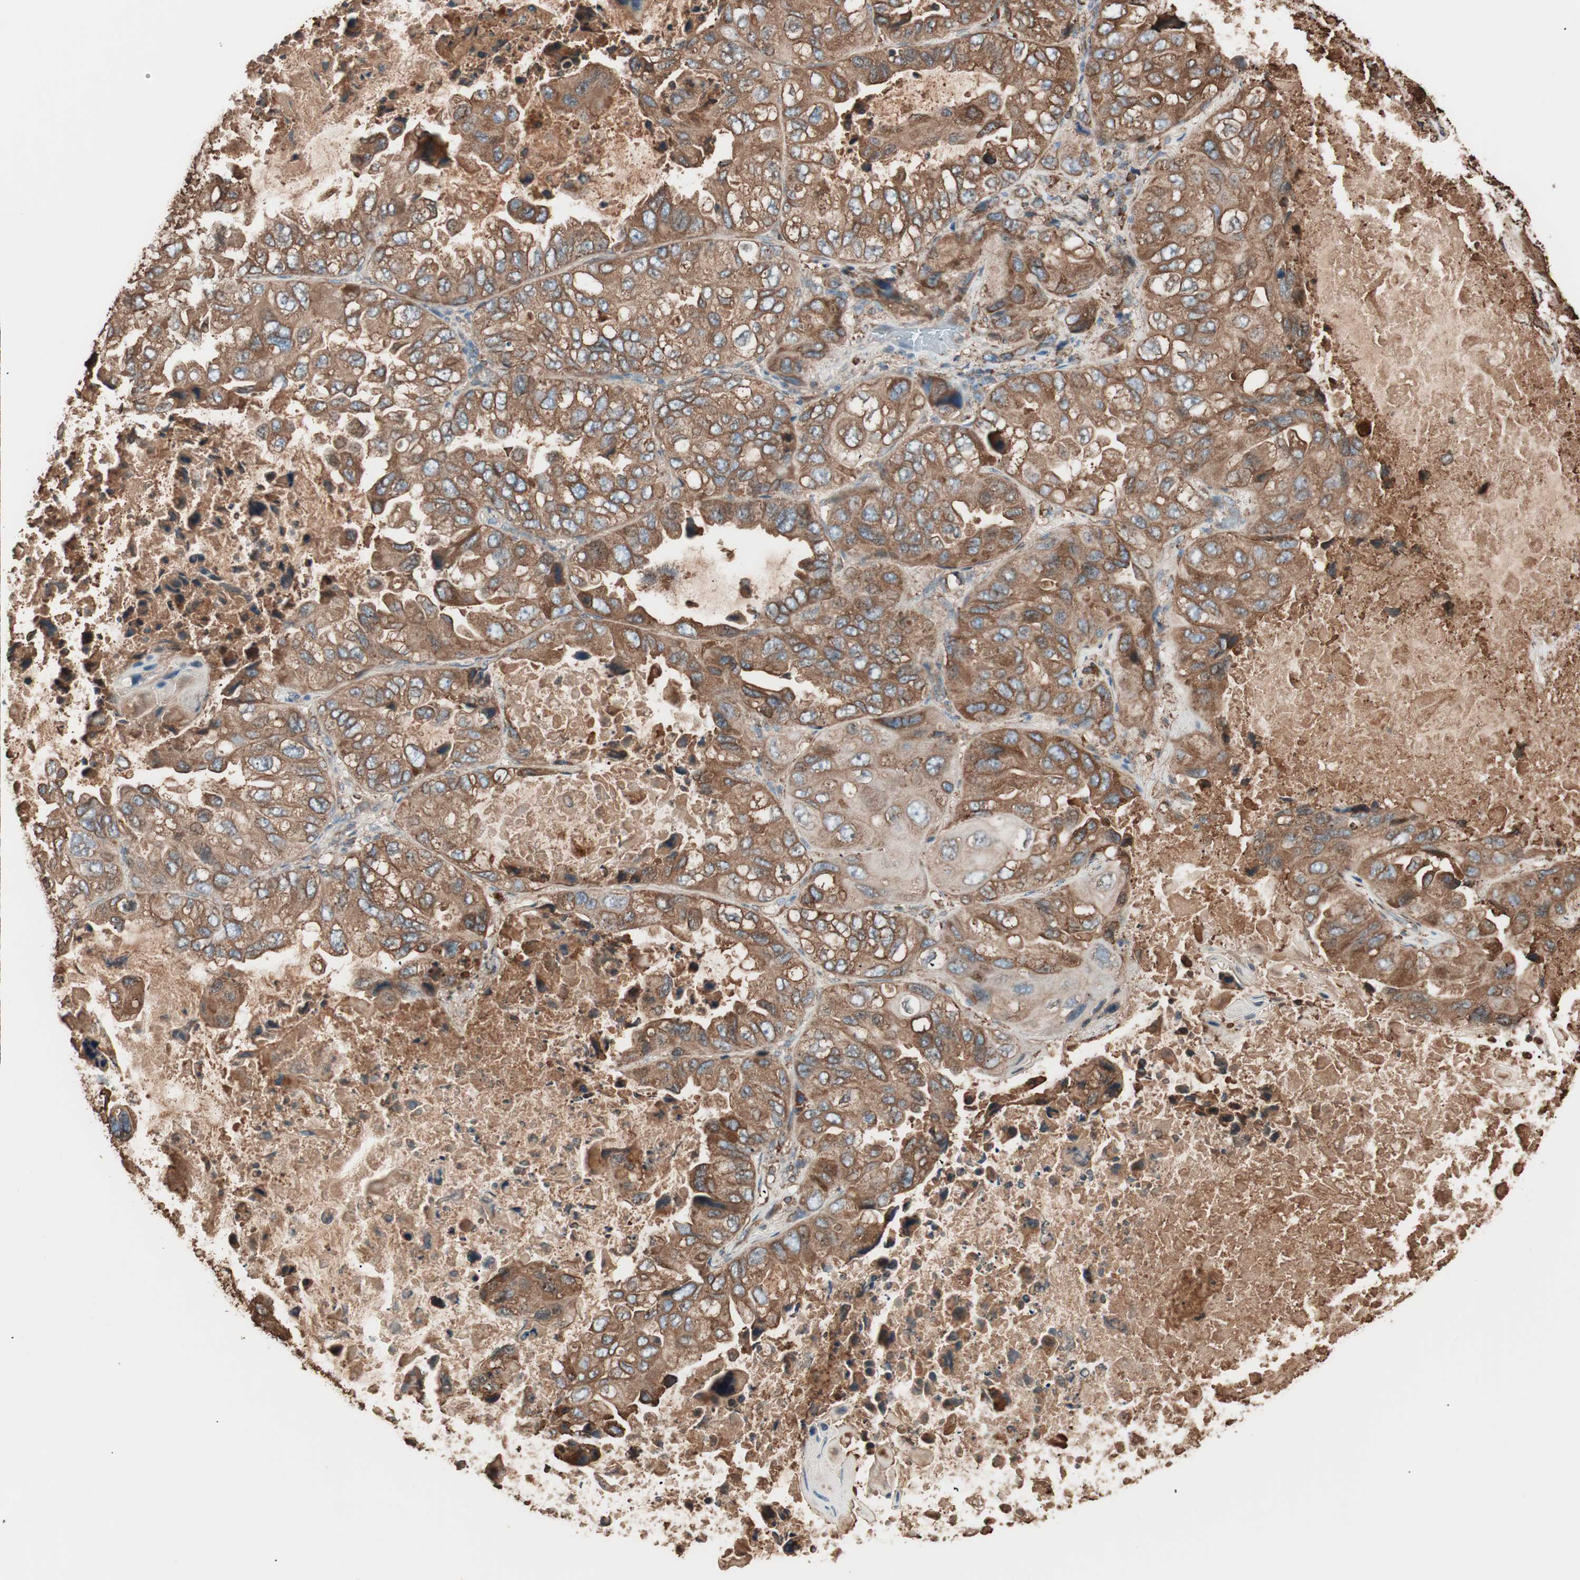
{"staining": {"intensity": "moderate", "quantity": ">75%", "location": "cytoplasmic/membranous"}, "tissue": "lung cancer", "cell_type": "Tumor cells", "image_type": "cancer", "snomed": [{"axis": "morphology", "description": "Squamous cell carcinoma, NOS"}, {"axis": "topography", "description": "Lung"}], "caption": "This micrograph reveals IHC staining of lung squamous cell carcinoma, with medium moderate cytoplasmic/membranous expression in about >75% of tumor cells.", "gene": "VEGFA", "patient": {"sex": "female", "age": 73}}